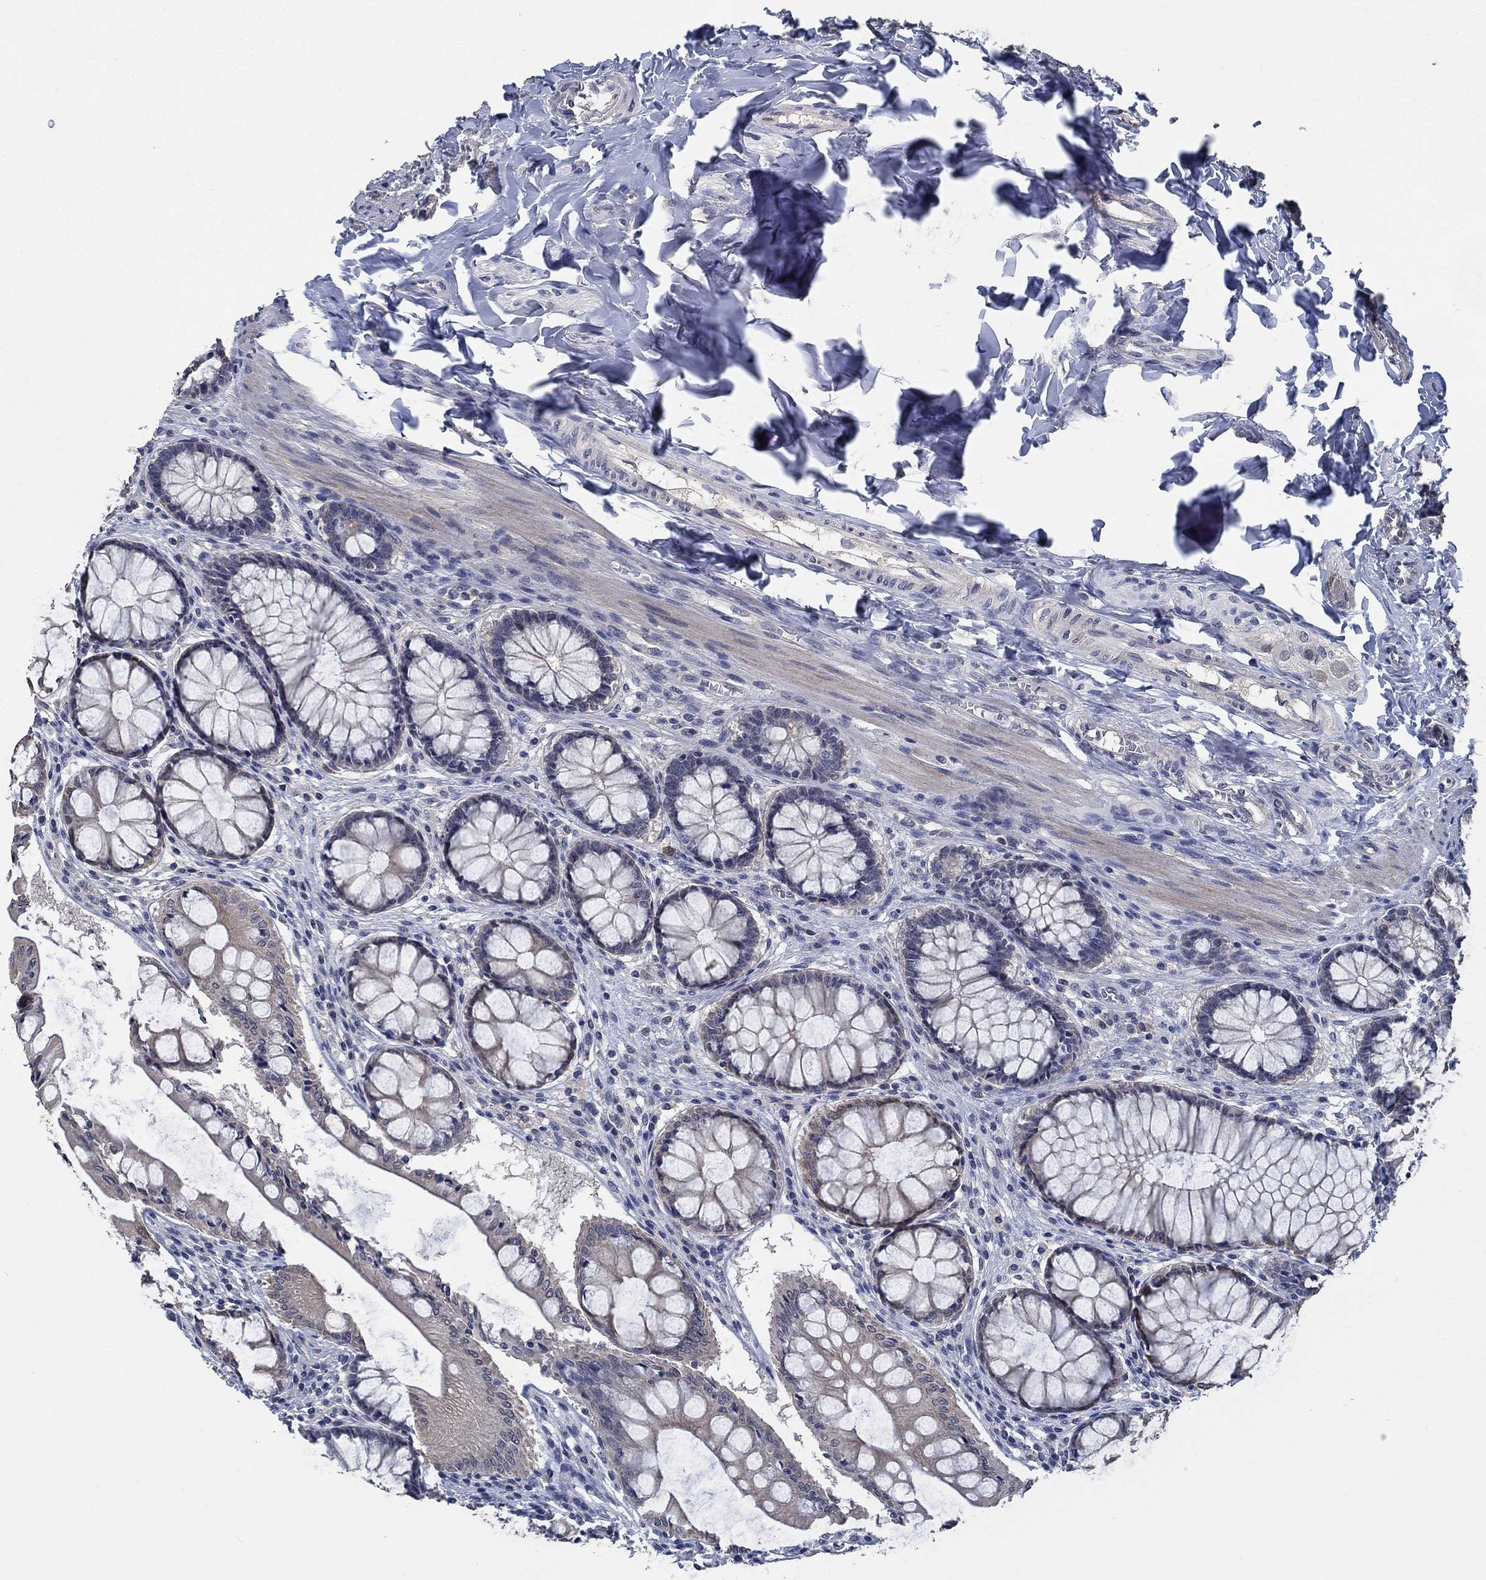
{"staining": {"intensity": "negative", "quantity": "none", "location": "none"}, "tissue": "colon", "cell_type": "Endothelial cells", "image_type": "normal", "snomed": [{"axis": "morphology", "description": "Normal tissue, NOS"}, {"axis": "topography", "description": "Colon"}], "caption": "Endothelial cells are negative for brown protein staining in benign colon. (Immunohistochemistry (ihc), brightfield microscopy, high magnification).", "gene": "OBSCN", "patient": {"sex": "female", "age": 65}}